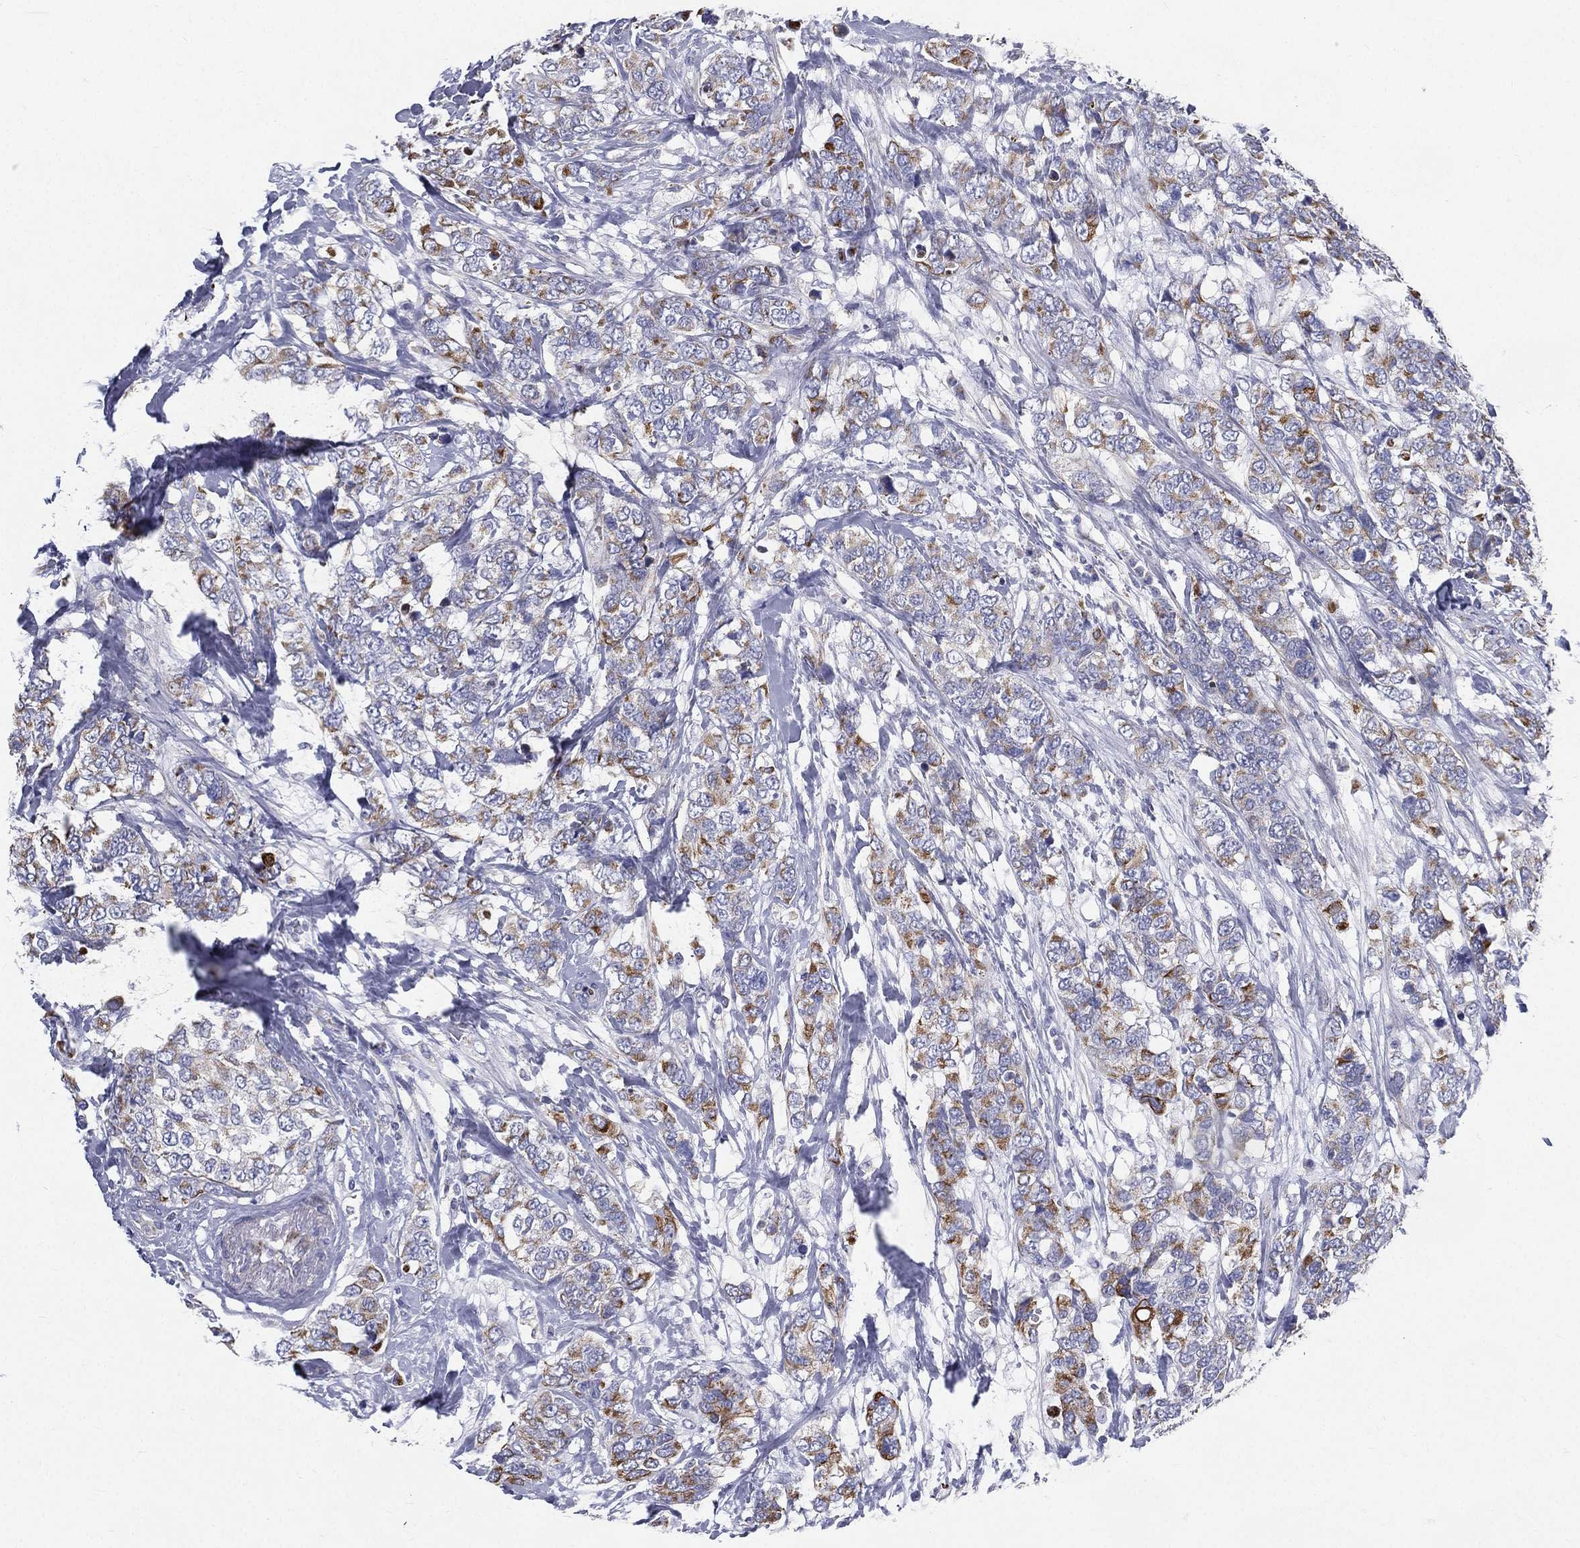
{"staining": {"intensity": "moderate", "quantity": ">75%", "location": "cytoplasmic/membranous"}, "tissue": "breast cancer", "cell_type": "Tumor cells", "image_type": "cancer", "snomed": [{"axis": "morphology", "description": "Lobular carcinoma"}, {"axis": "topography", "description": "Breast"}], "caption": "This is a histology image of immunohistochemistry (IHC) staining of lobular carcinoma (breast), which shows moderate positivity in the cytoplasmic/membranous of tumor cells.", "gene": "PWWP3A", "patient": {"sex": "female", "age": 59}}